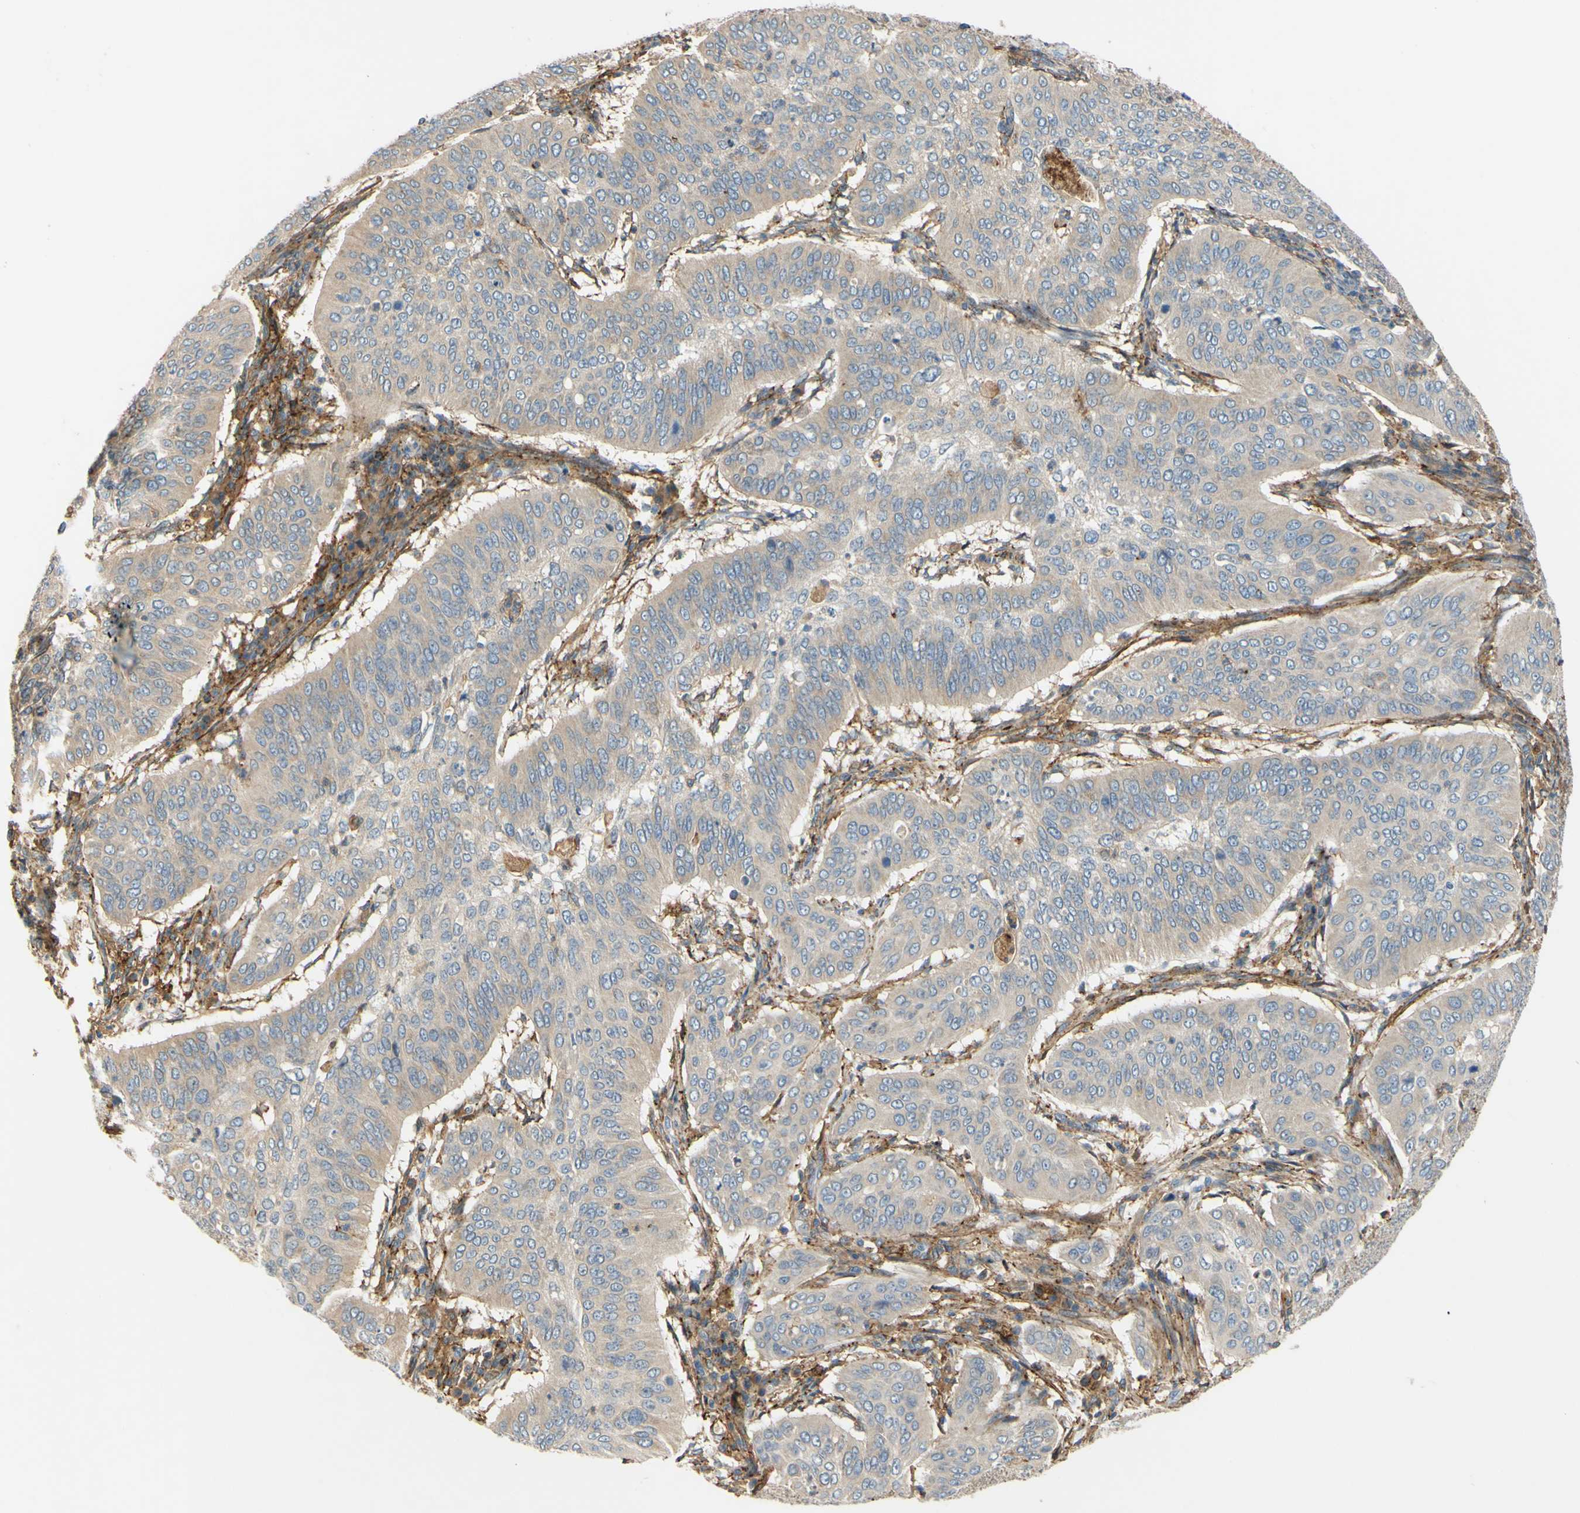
{"staining": {"intensity": "weak", "quantity": "25%-75%", "location": "cytoplasmic/membranous"}, "tissue": "cervical cancer", "cell_type": "Tumor cells", "image_type": "cancer", "snomed": [{"axis": "morphology", "description": "Normal tissue, NOS"}, {"axis": "morphology", "description": "Squamous cell carcinoma, NOS"}, {"axis": "topography", "description": "Cervix"}], "caption": "Weak cytoplasmic/membranous expression is identified in about 25%-75% of tumor cells in cervical squamous cell carcinoma.", "gene": "POR", "patient": {"sex": "female", "age": 39}}